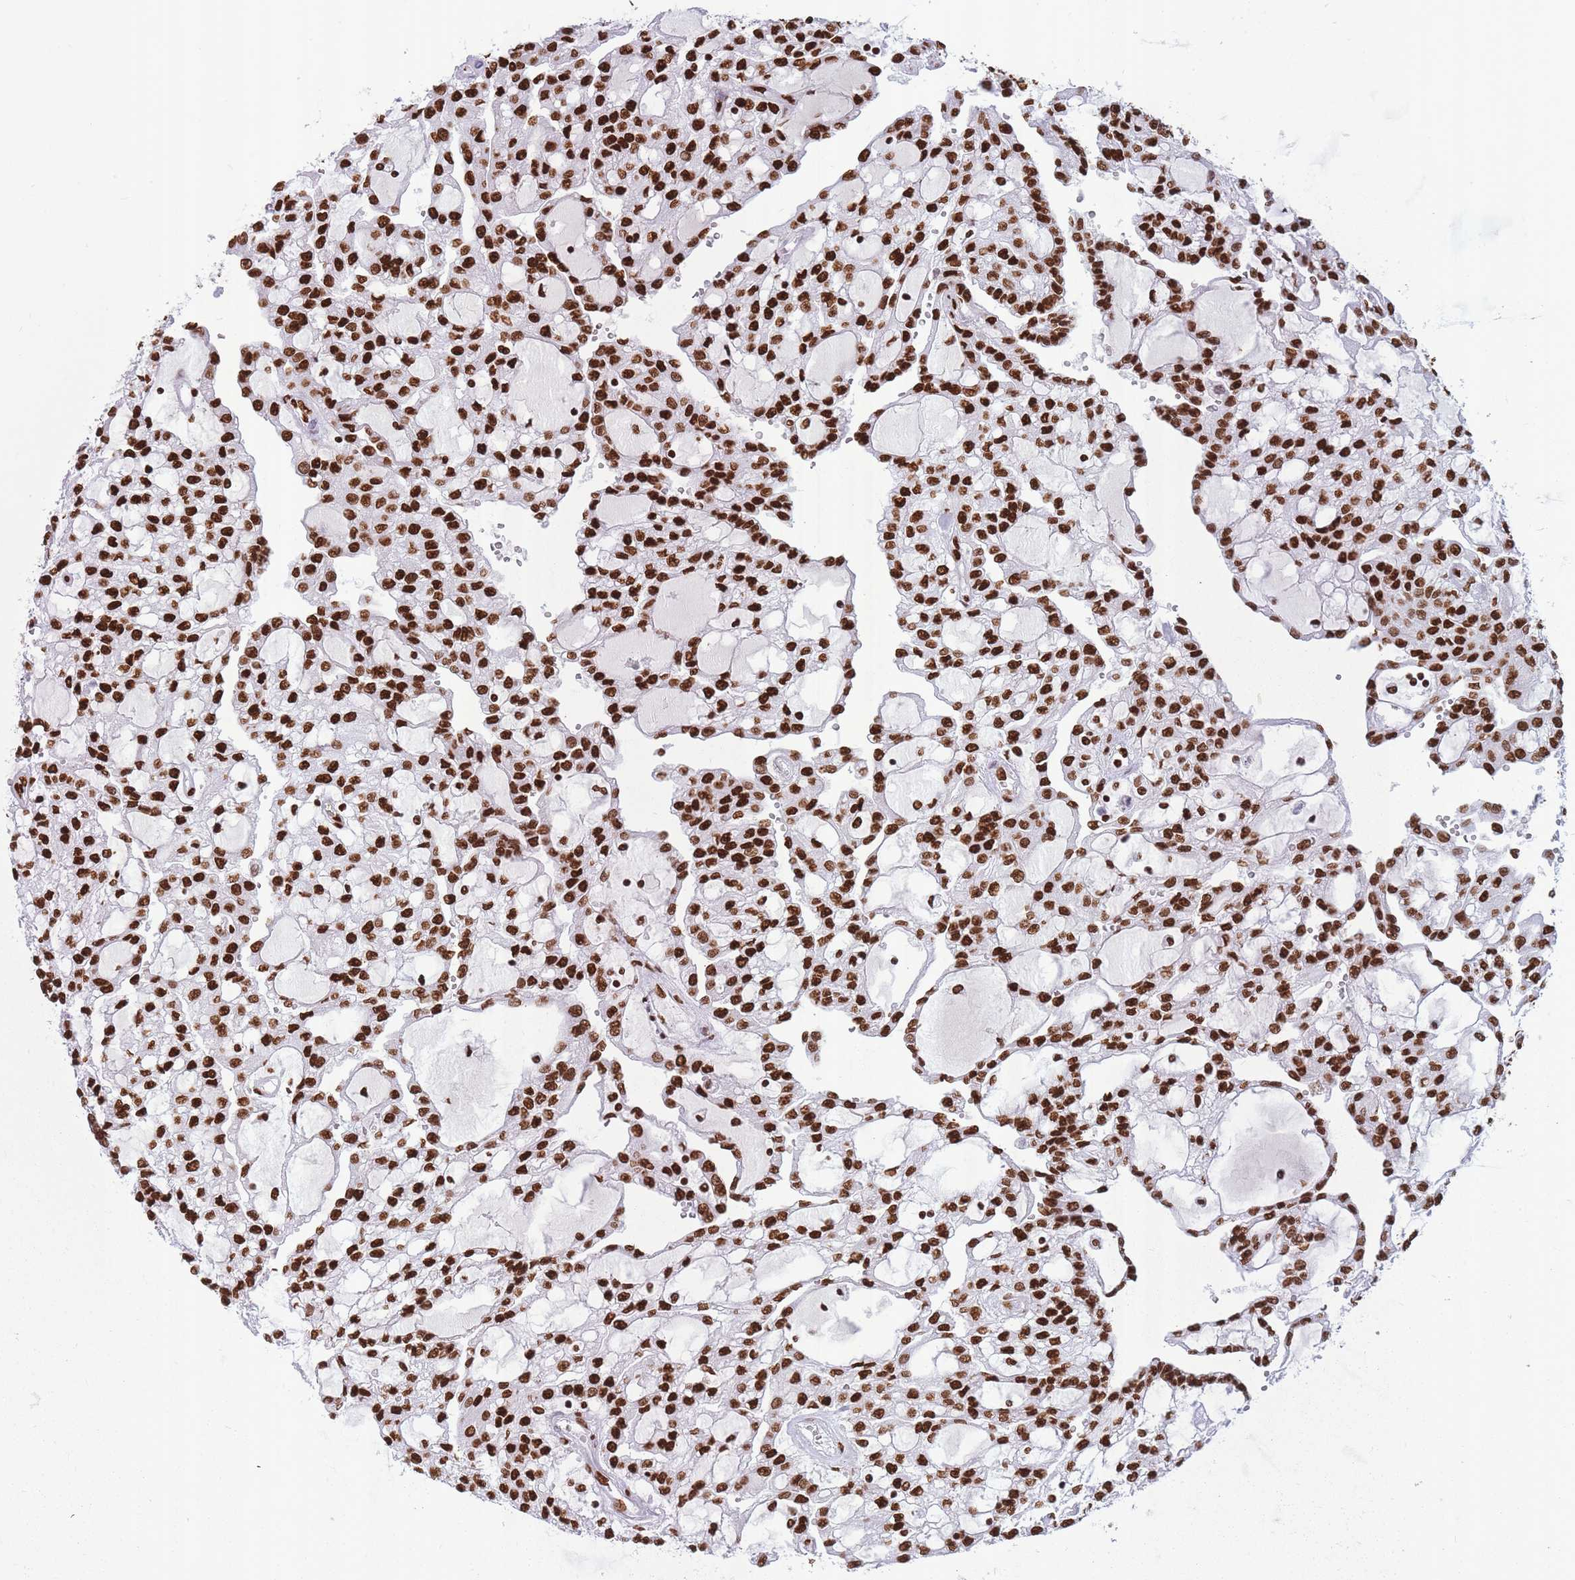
{"staining": {"intensity": "strong", "quantity": ">75%", "location": "nuclear"}, "tissue": "renal cancer", "cell_type": "Tumor cells", "image_type": "cancer", "snomed": [{"axis": "morphology", "description": "Adenocarcinoma, NOS"}, {"axis": "topography", "description": "Kidney"}], "caption": "Immunohistochemistry (IHC) of adenocarcinoma (renal) demonstrates high levels of strong nuclear expression in about >75% of tumor cells.", "gene": "HNRNPUL1", "patient": {"sex": "male", "age": 63}}